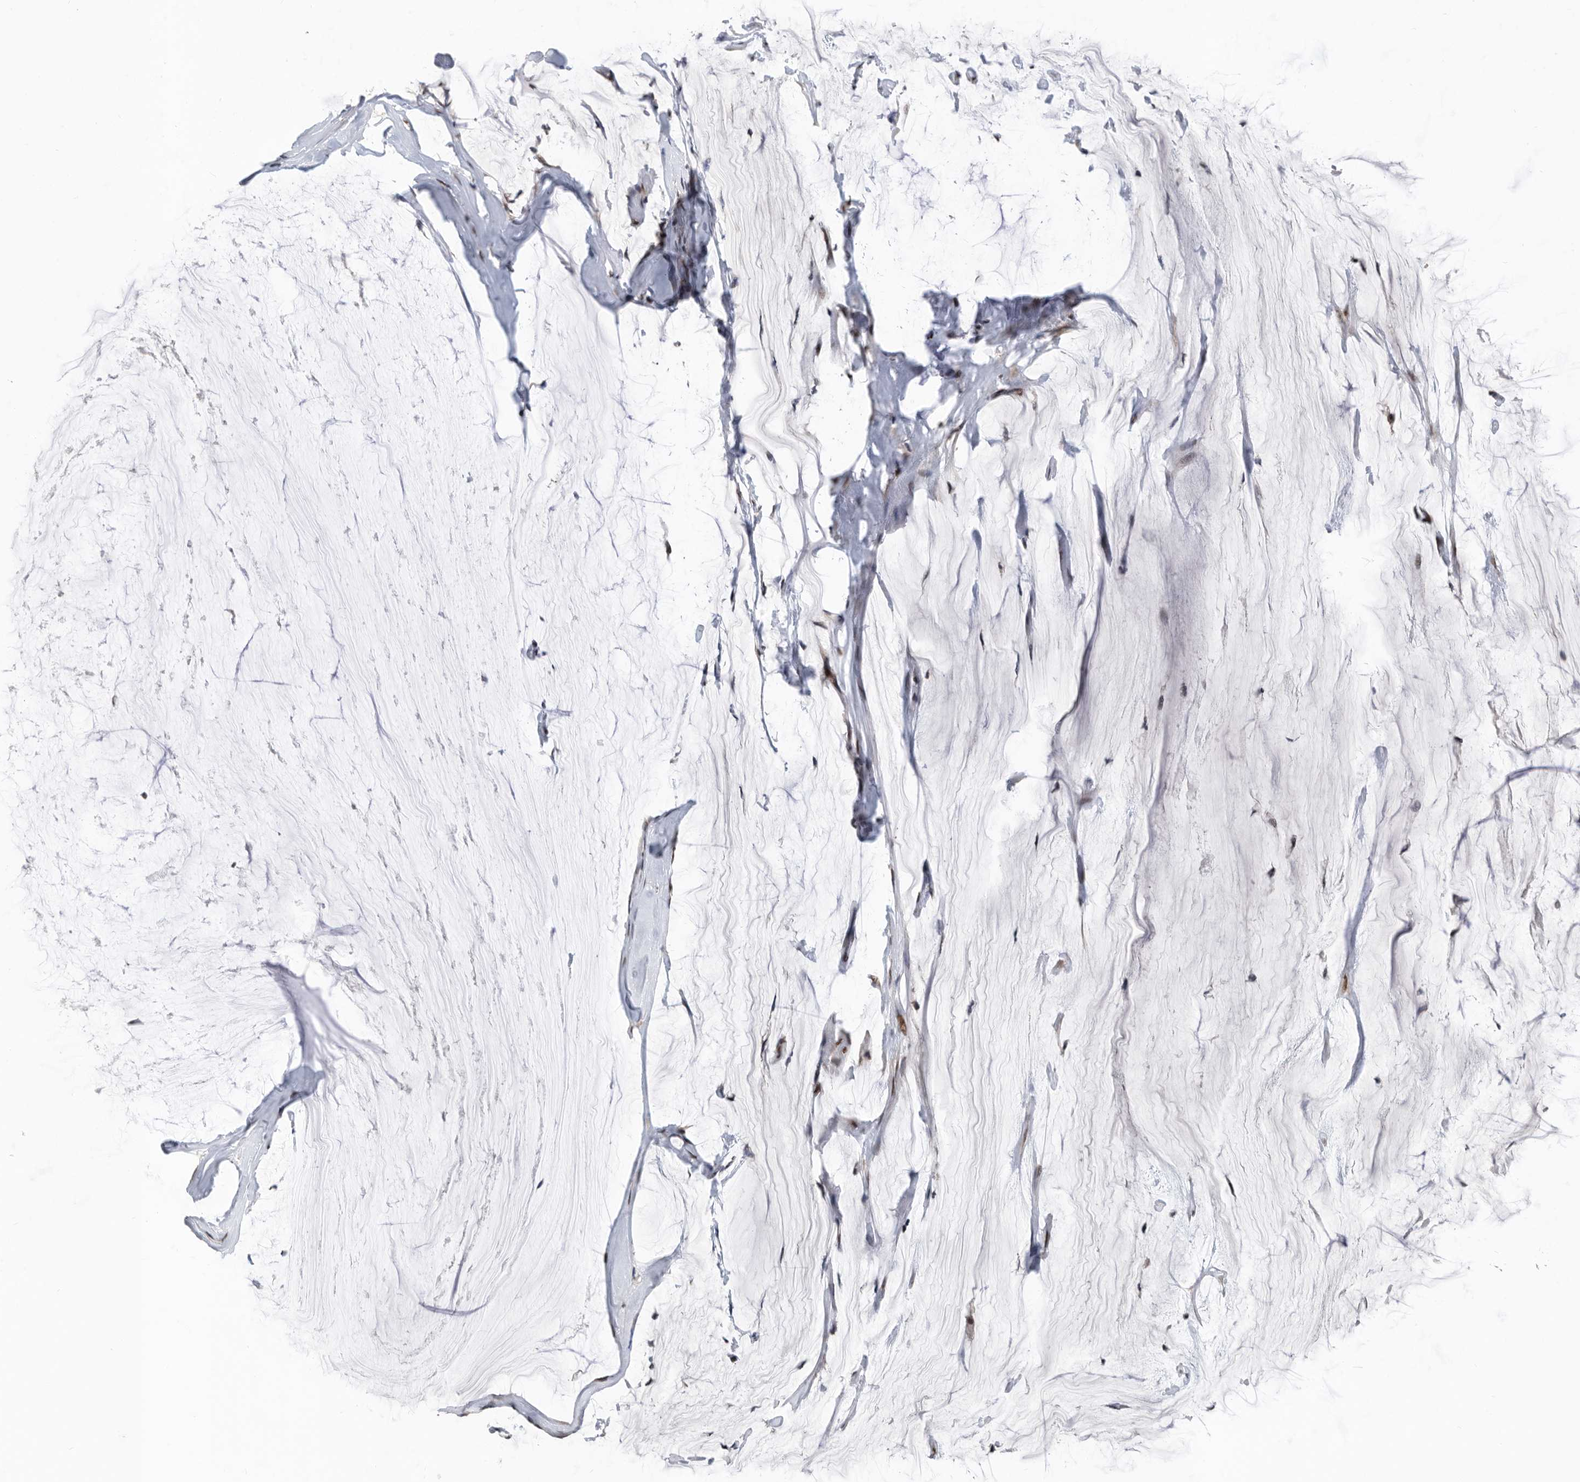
{"staining": {"intensity": "weak", "quantity": ">75%", "location": "nuclear"}, "tissue": "ovarian cancer", "cell_type": "Tumor cells", "image_type": "cancer", "snomed": [{"axis": "morphology", "description": "Cystadenocarcinoma, mucinous, NOS"}, {"axis": "topography", "description": "Ovary"}], "caption": "Ovarian cancer stained with a brown dye shows weak nuclear positive positivity in approximately >75% of tumor cells.", "gene": "ZNF260", "patient": {"sex": "female", "age": 39}}